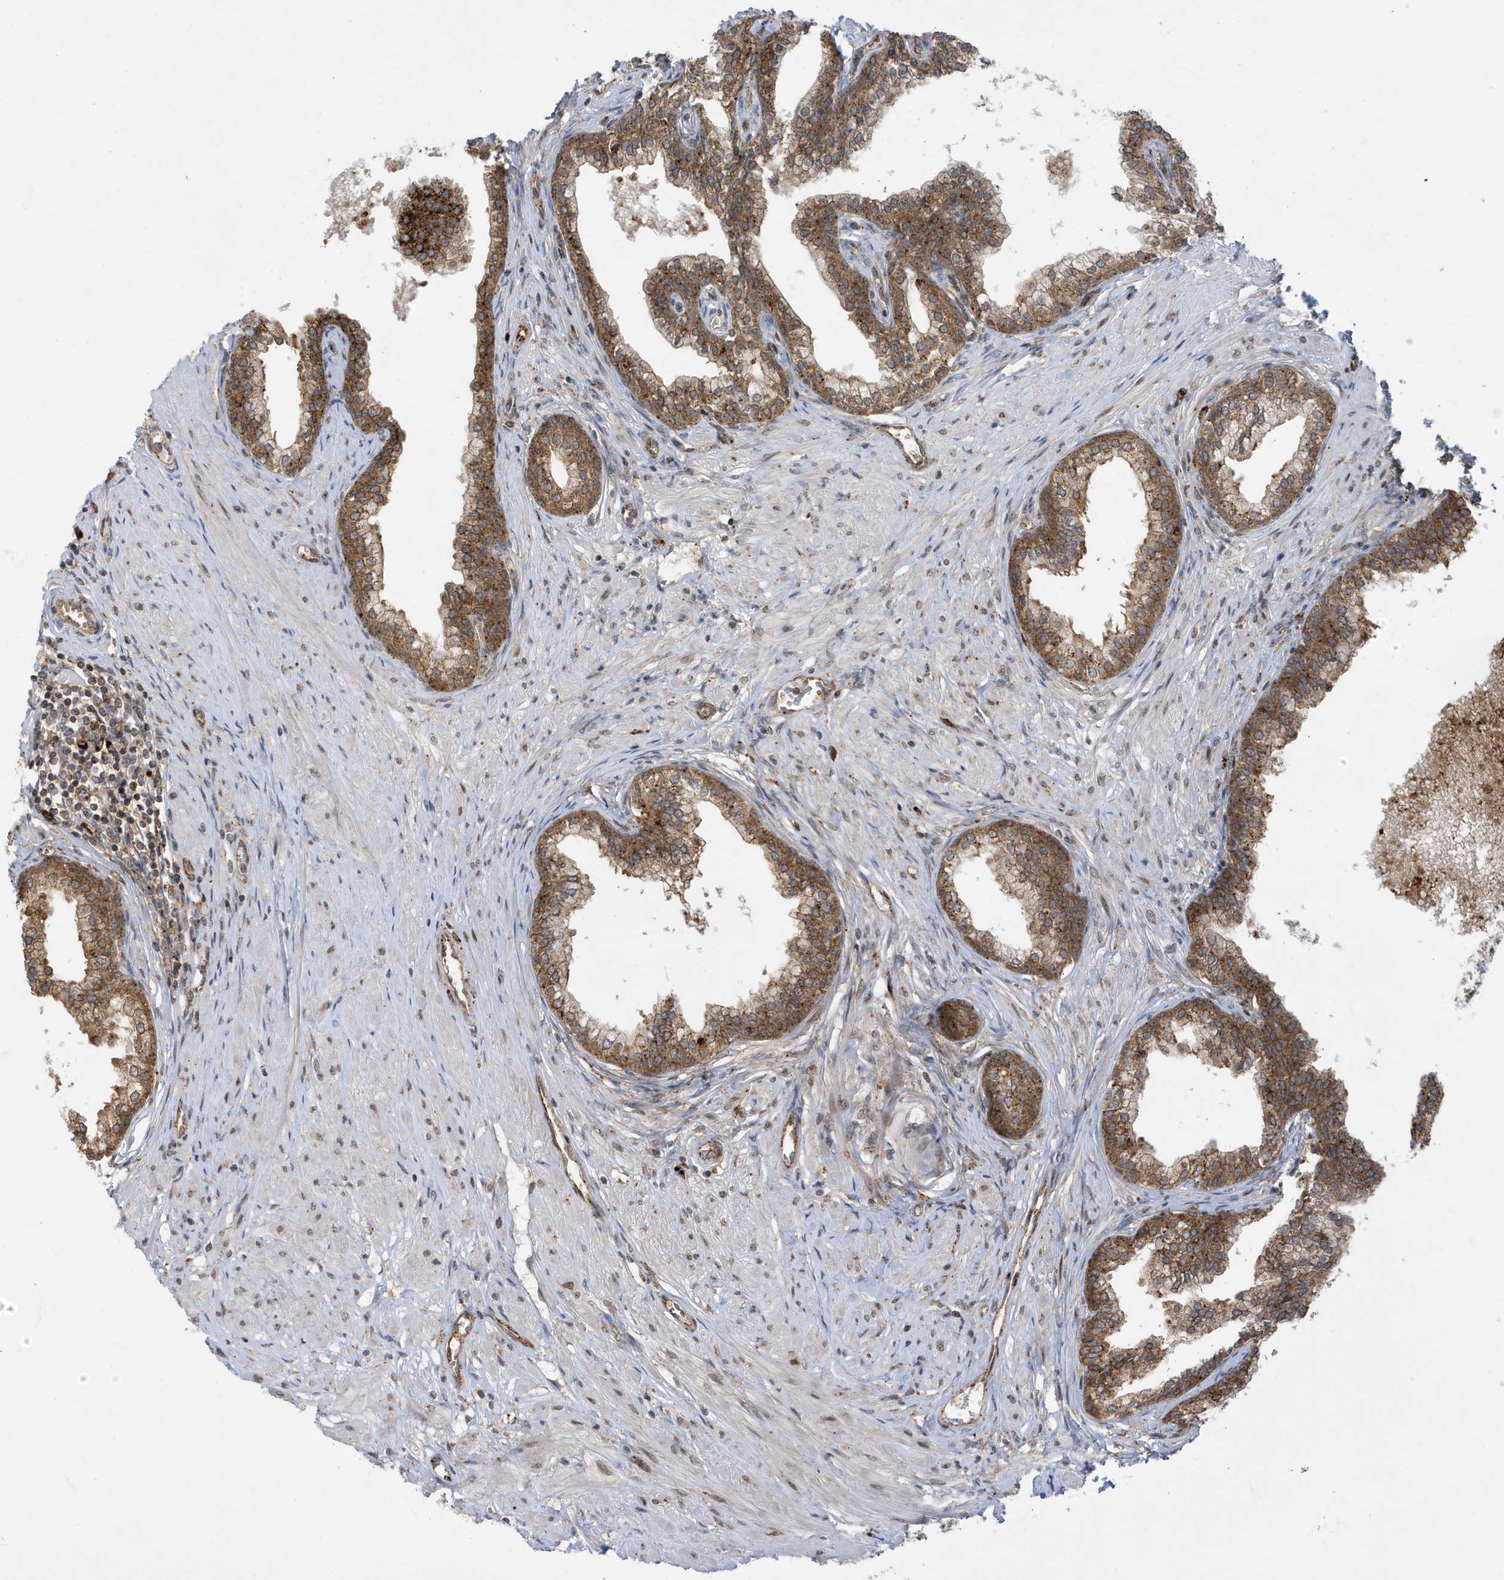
{"staining": {"intensity": "moderate", "quantity": ">75%", "location": "cytoplasmic/membranous"}, "tissue": "prostate", "cell_type": "Glandular cells", "image_type": "normal", "snomed": [{"axis": "morphology", "description": "Normal tissue, NOS"}, {"axis": "morphology", "description": "Urothelial carcinoma, Low grade"}, {"axis": "topography", "description": "Urinary bladder"}, {"axis": "topography", "description": "Prostate"}], "caption": "High-magnification brightfield microscopy of unremarkable prostate stained with DAB (3,3'-diaminobenzidine) (brown) and counterstained with hematoxylin (blue). glandular cells exhibit moderate cytoplasmic/membranous expression is present in about>75% of cells. (DAB IHC, brown staining for protein, blue staining for nuclei).", "gene": "ZNF507", "patient": {"sex": "male", "age": 60}}